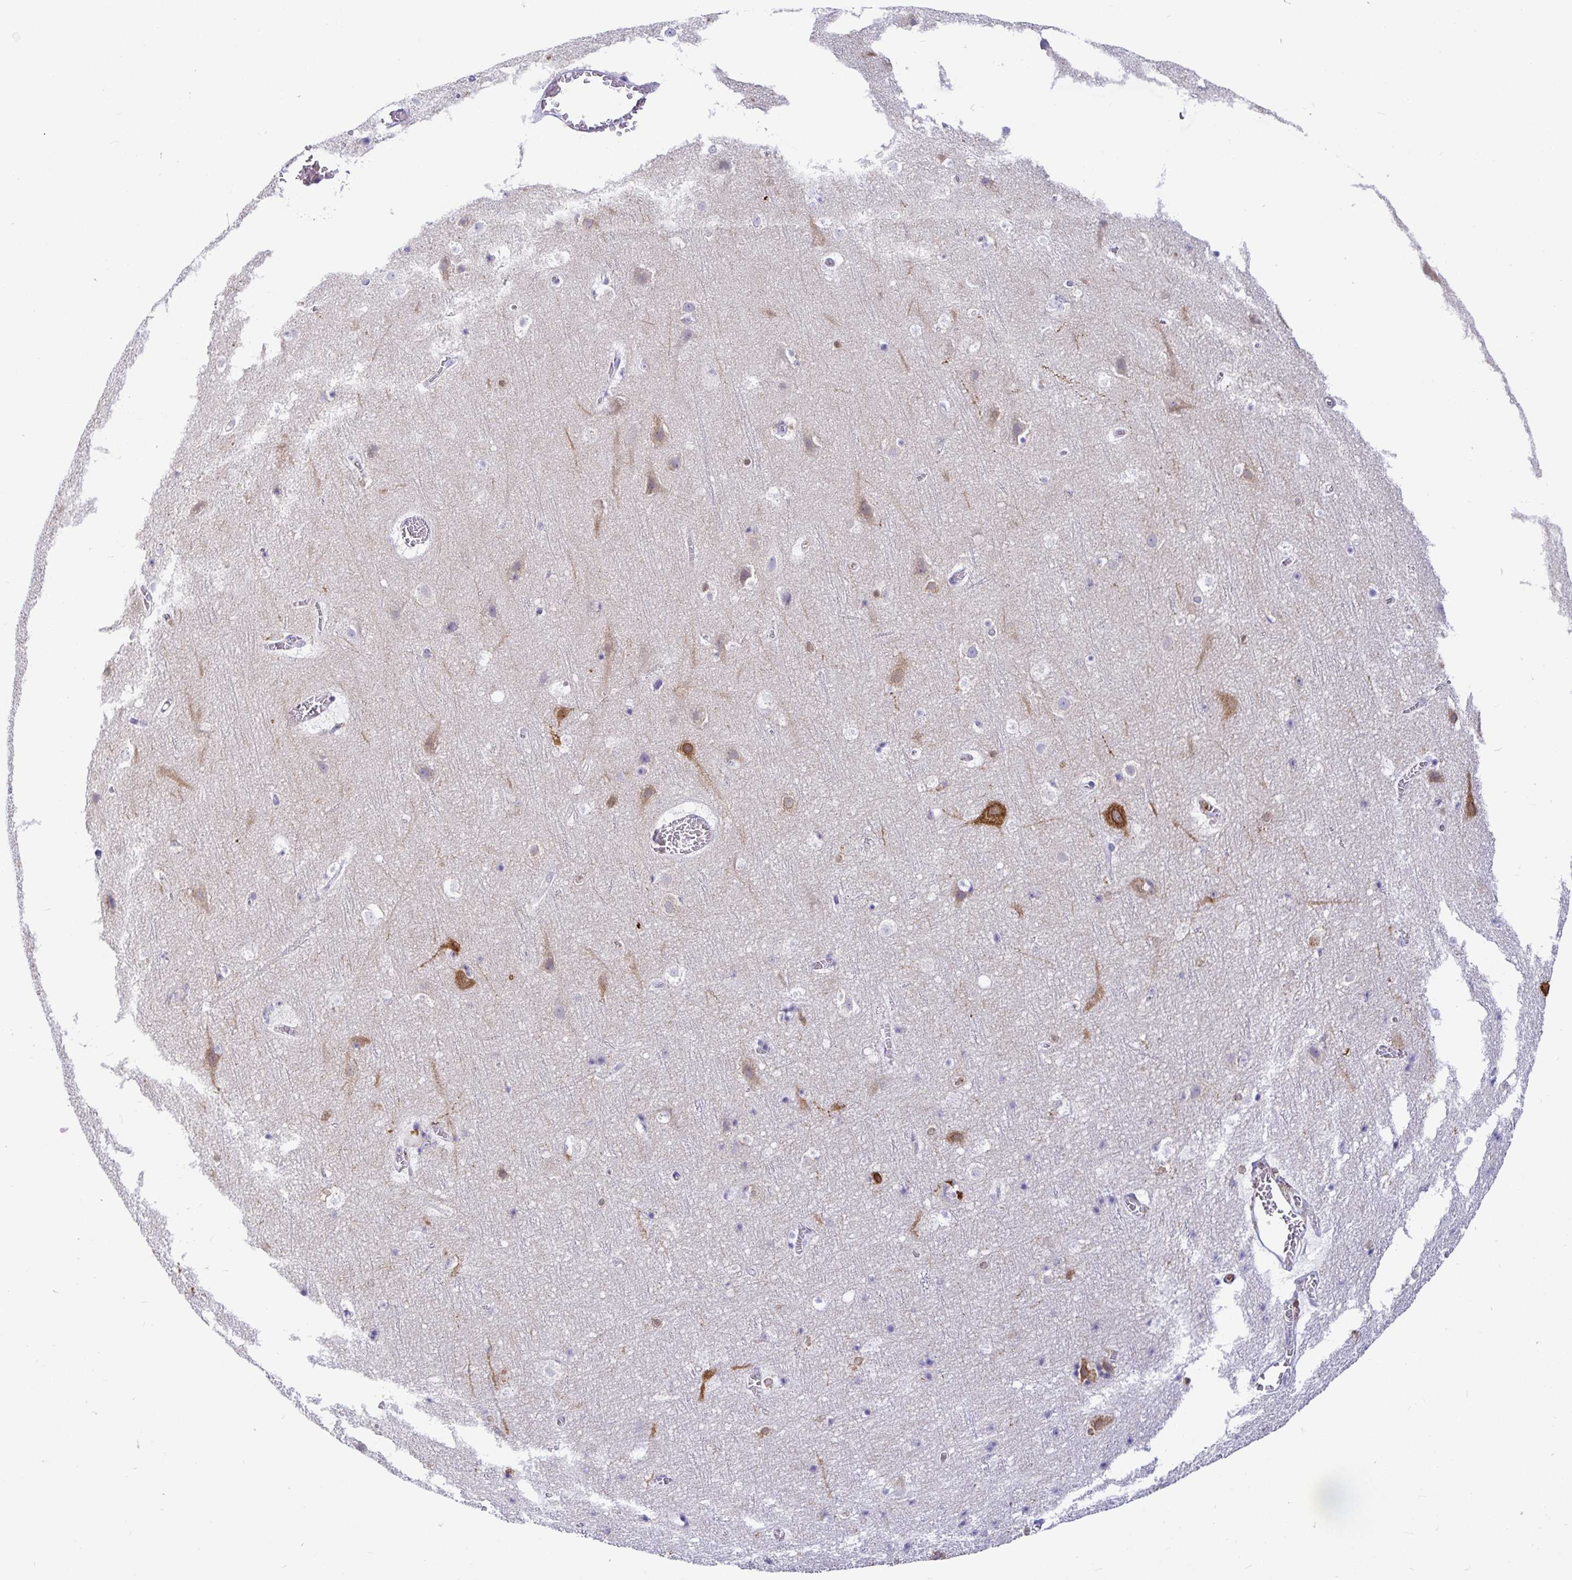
{"staining": {"intensity": "negative", "quantity": "none", "location": "none"}, "tissue": "cerebral cortex", "cell_type": "Endothelial cells", "image_type": "normal", "snomed": [{"axis": "morphology", "description": "Normal tissue, NOS"}, {"axis": "topography", "description": "Cerebral cortex"}], "caption": "The photomicrograph shows no significant expression in endothelial cells of cerebral cortex.", "gene": "TP53I11", "patient": {"sex": "female", "age": 42}}